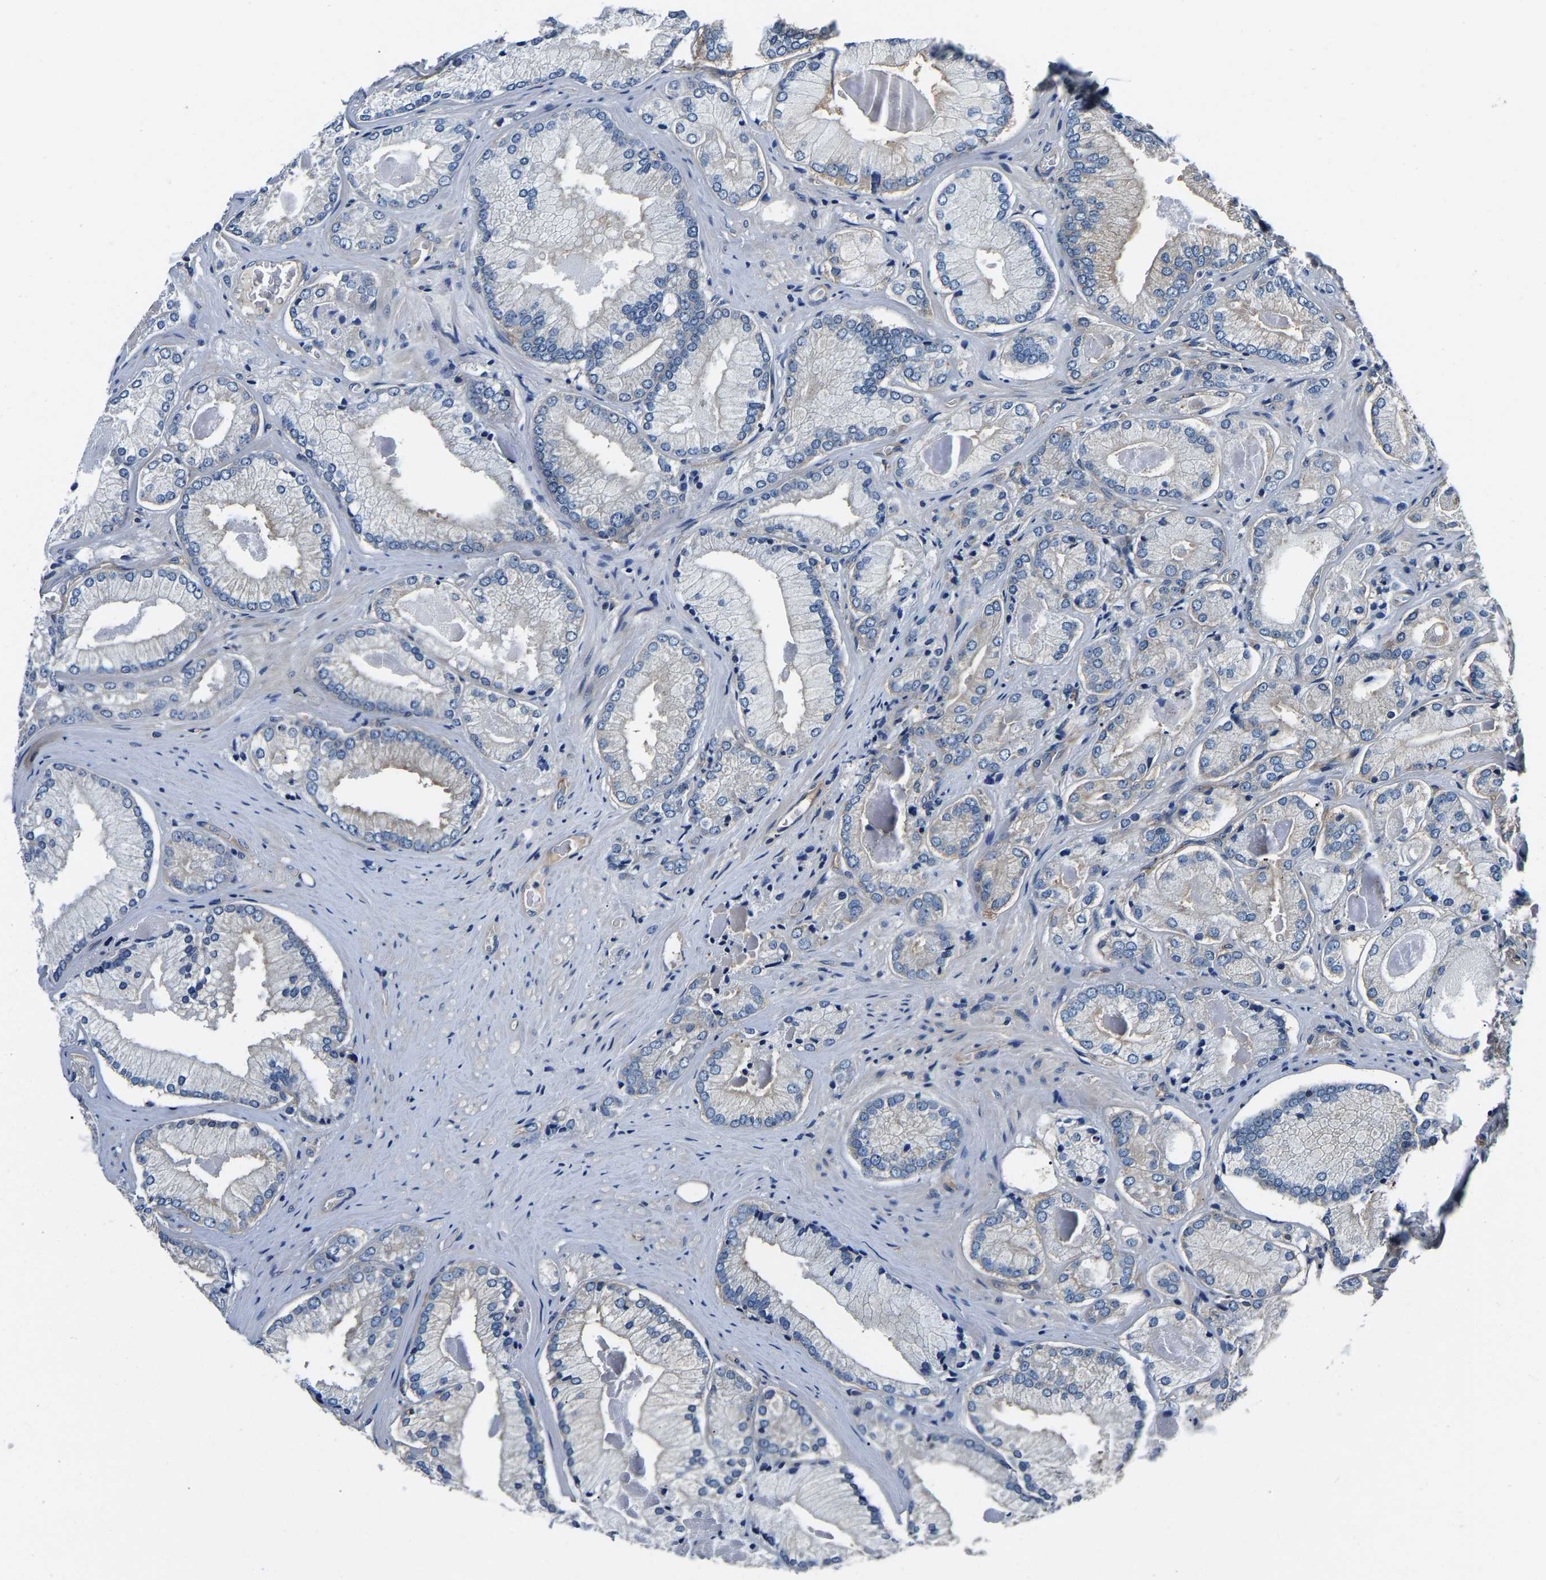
{"staining": {"intensity": "negative", "quantity": "none", "location": "none"}, "tissue": "prostate cancer", "cell_type": "Tumor cells", "image_type": "cancer", "snomed": [{"axis": "morphology", "description": "Adenocarcinoma, Low grade"}, {"axis": "topography", "description": "Prostate"}], "caption": "IHC micrograph of neoplastic tissue: human low-grade adenocarcinoma (prostate) stained with DAB (3,3'-diaminobenzidine) displays no significant protein positivity in tumor cells. (Stains: DAB (3,3'-diaminobenzidine) immunohistochemistry with hematoxylin counter stain, Microscopy: brightfield microscopy at high magnification).", "gene": "SH3GLB1", "patient": {"sex": "male", "age": 65}}